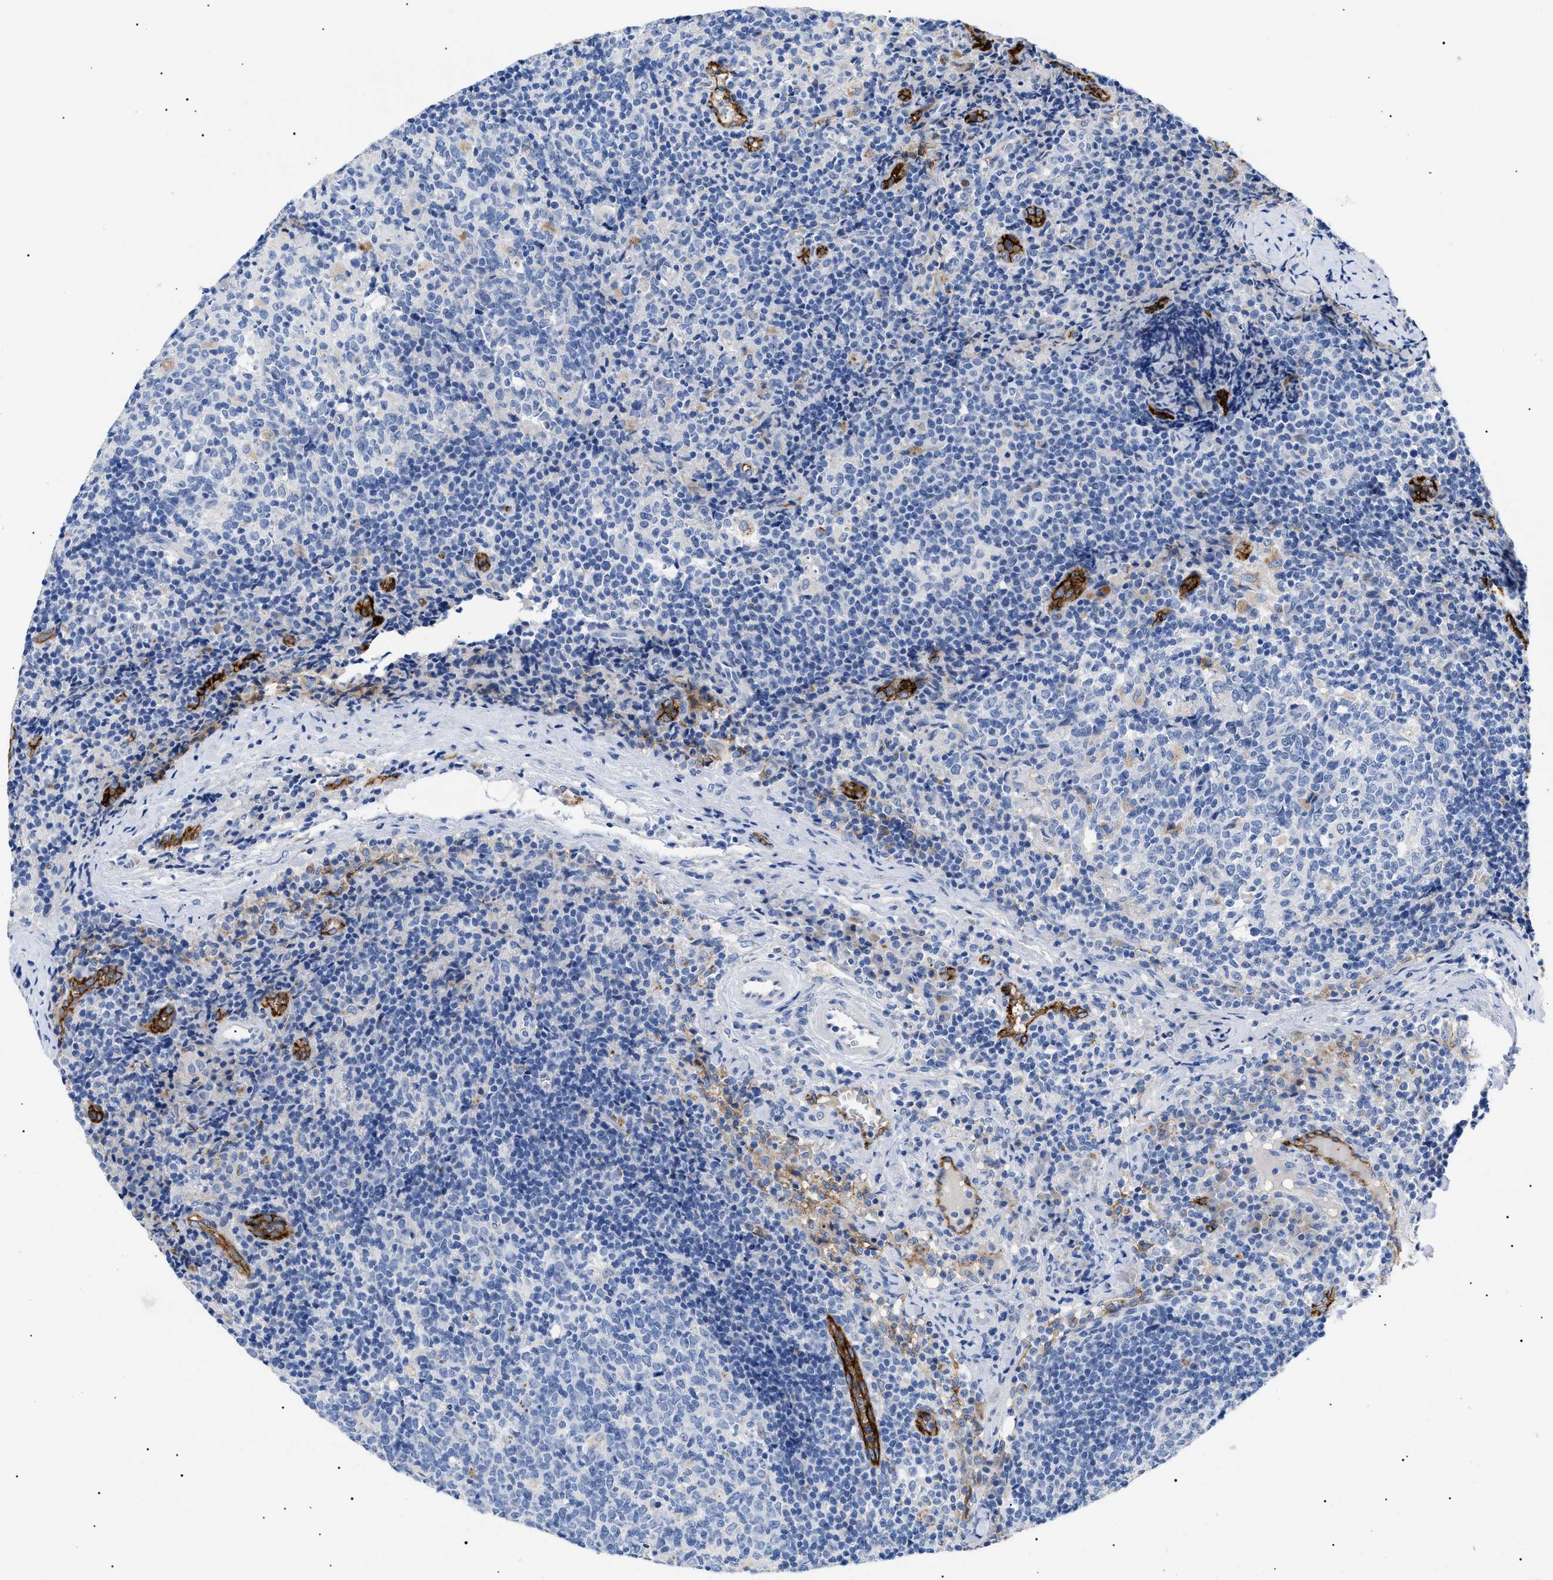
{"staining": {"intensity": "negative", "quantity": "none", "location": "none"}, "tissue": "lymph node", "cell_type": "Germinal center cells", "image_type": "normal", "snomed": [{"axis": "morphology", "description": "Normal tissue, NOS"}, {"axis": "morphology", "description": "Inflammation, NOS"}, {"axis": "topography", "description": "Lymph node"}], "caption": "The histopathology image demonstrates no significant expression in germinal center cells of lymph node. (Stains: DAB (3,3'-diaminobenzidine) immunohistochemistry (IHC) with hematoxylin counter stain, Microscopy: brightfield microscopy at high magnification).", "gene": "ACKR1", "patient": {"sex": "male", "age": 55}}